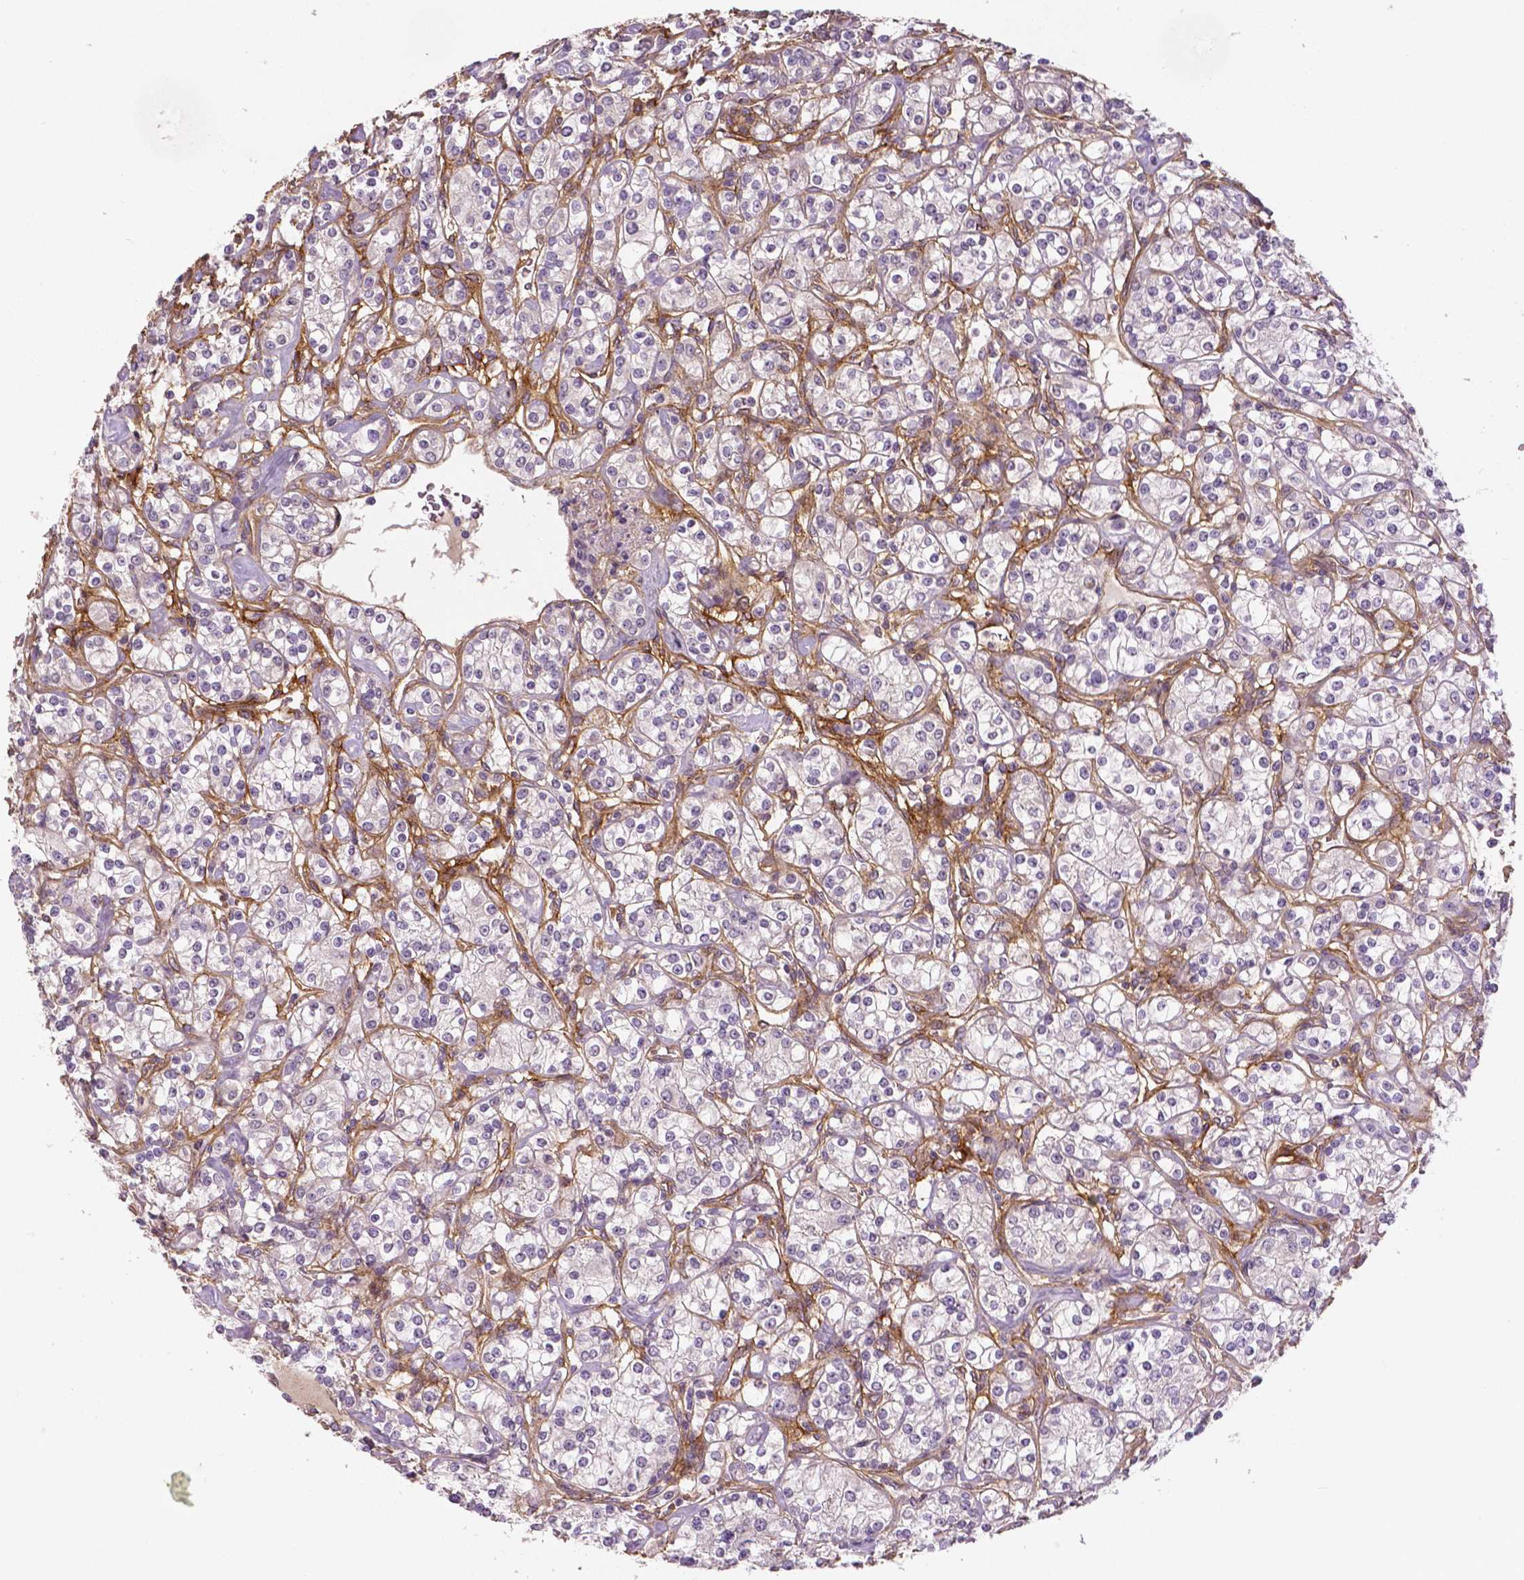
{"staining": {"intensity": "negative", "quantity": "none", "location": "none"}, "tissue": "renal cancer", "cell_type": "Tumor cells", "image_type": "cancer", "snomed": [{"axis": "morphology", "description": "Adenocarcinoma, NOS"}, {"axis": "topography", "description": "Kidney"}], "caption": "This is an immunohistochemistry image of renal cancer (adenocarcinoma). There is no expression in tumor cells.", "gene": "FLT1", "patient": {"sex": "male", "age": 77}}